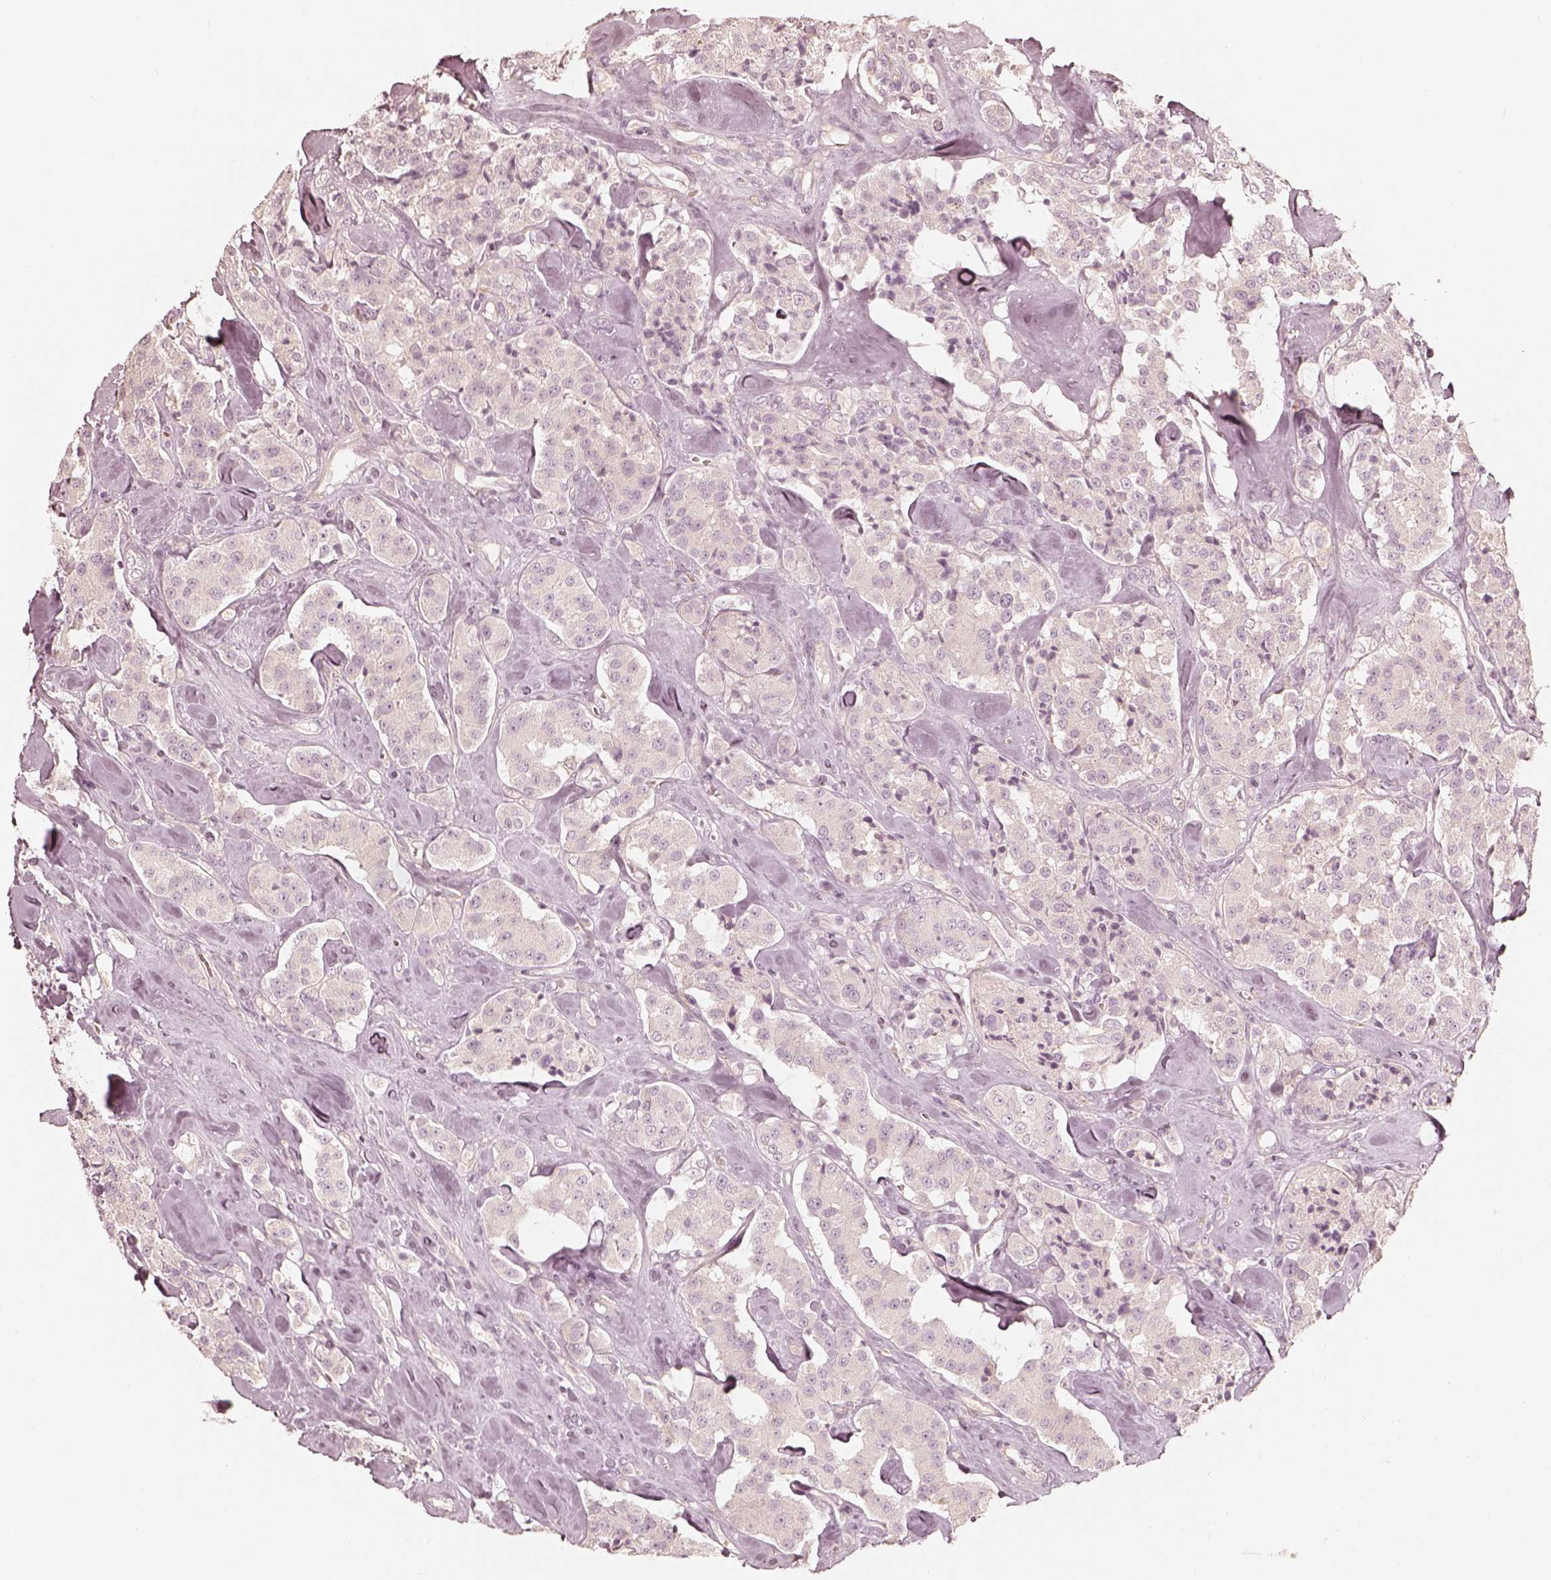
{"staining": {"intensity": "negative", "quantity": "none", "location": "none"}, "tissue": "carcinoid", "cell_type": "Tumor cells", "image_type": "cancer", "snomed": [{"axis": "morphology", "description": "Carcinoid, malignant, NOS"}, {"axis": "topography", "description": "Pancreas"}], "caption": "Immunohistochemistry (IHC) photomicrograph of carcinoid stained for a protein (brown), which displays no positivity in tumor cells. (DAB immunohistochemistry visualized using brightfield microscopy, high magnification).", "gene": "FMNL2", "patient": {"sex": "male", "age": 41}}